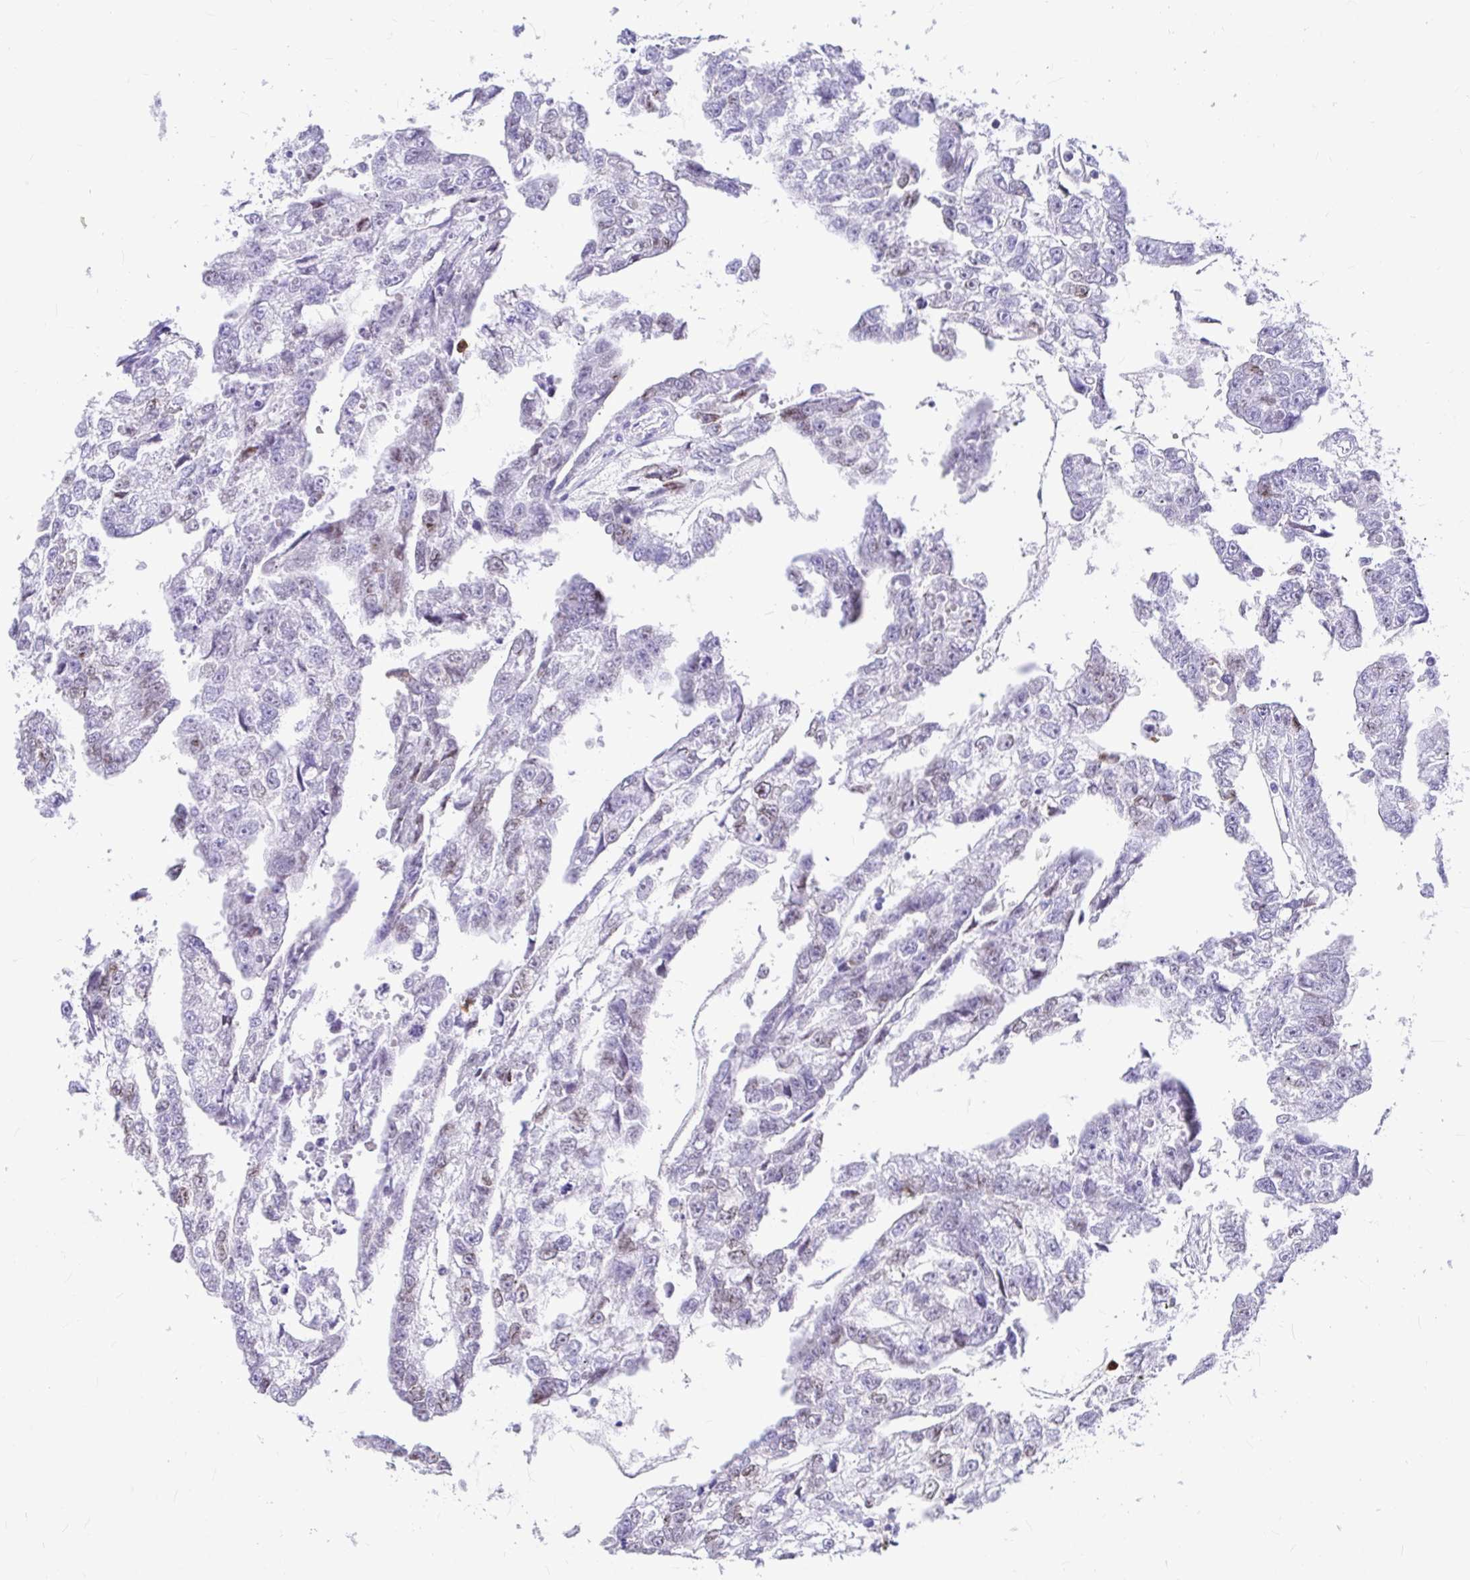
{"staining": {"intensity": "negative", "quantity": "none", "location": "none"}, "tissue": "testis cancer", "cell_type": "Tumor cells", "image_type": "cancer", "snomed": [{"axis": "morphology", "description": "Carcinoma, Embryonal, NOS"}, {"axis": "morphology", "description": "Teratoma, malignant, NOS"}, {"axis": "topography", "description": "Testis"}], "caption": "Protein analysis of teratoma (malignant) (testis) reveals no significant staining in tumor cells.", "gene": "CLEC1B", "patient": {"sex": "male", "age": 44}}